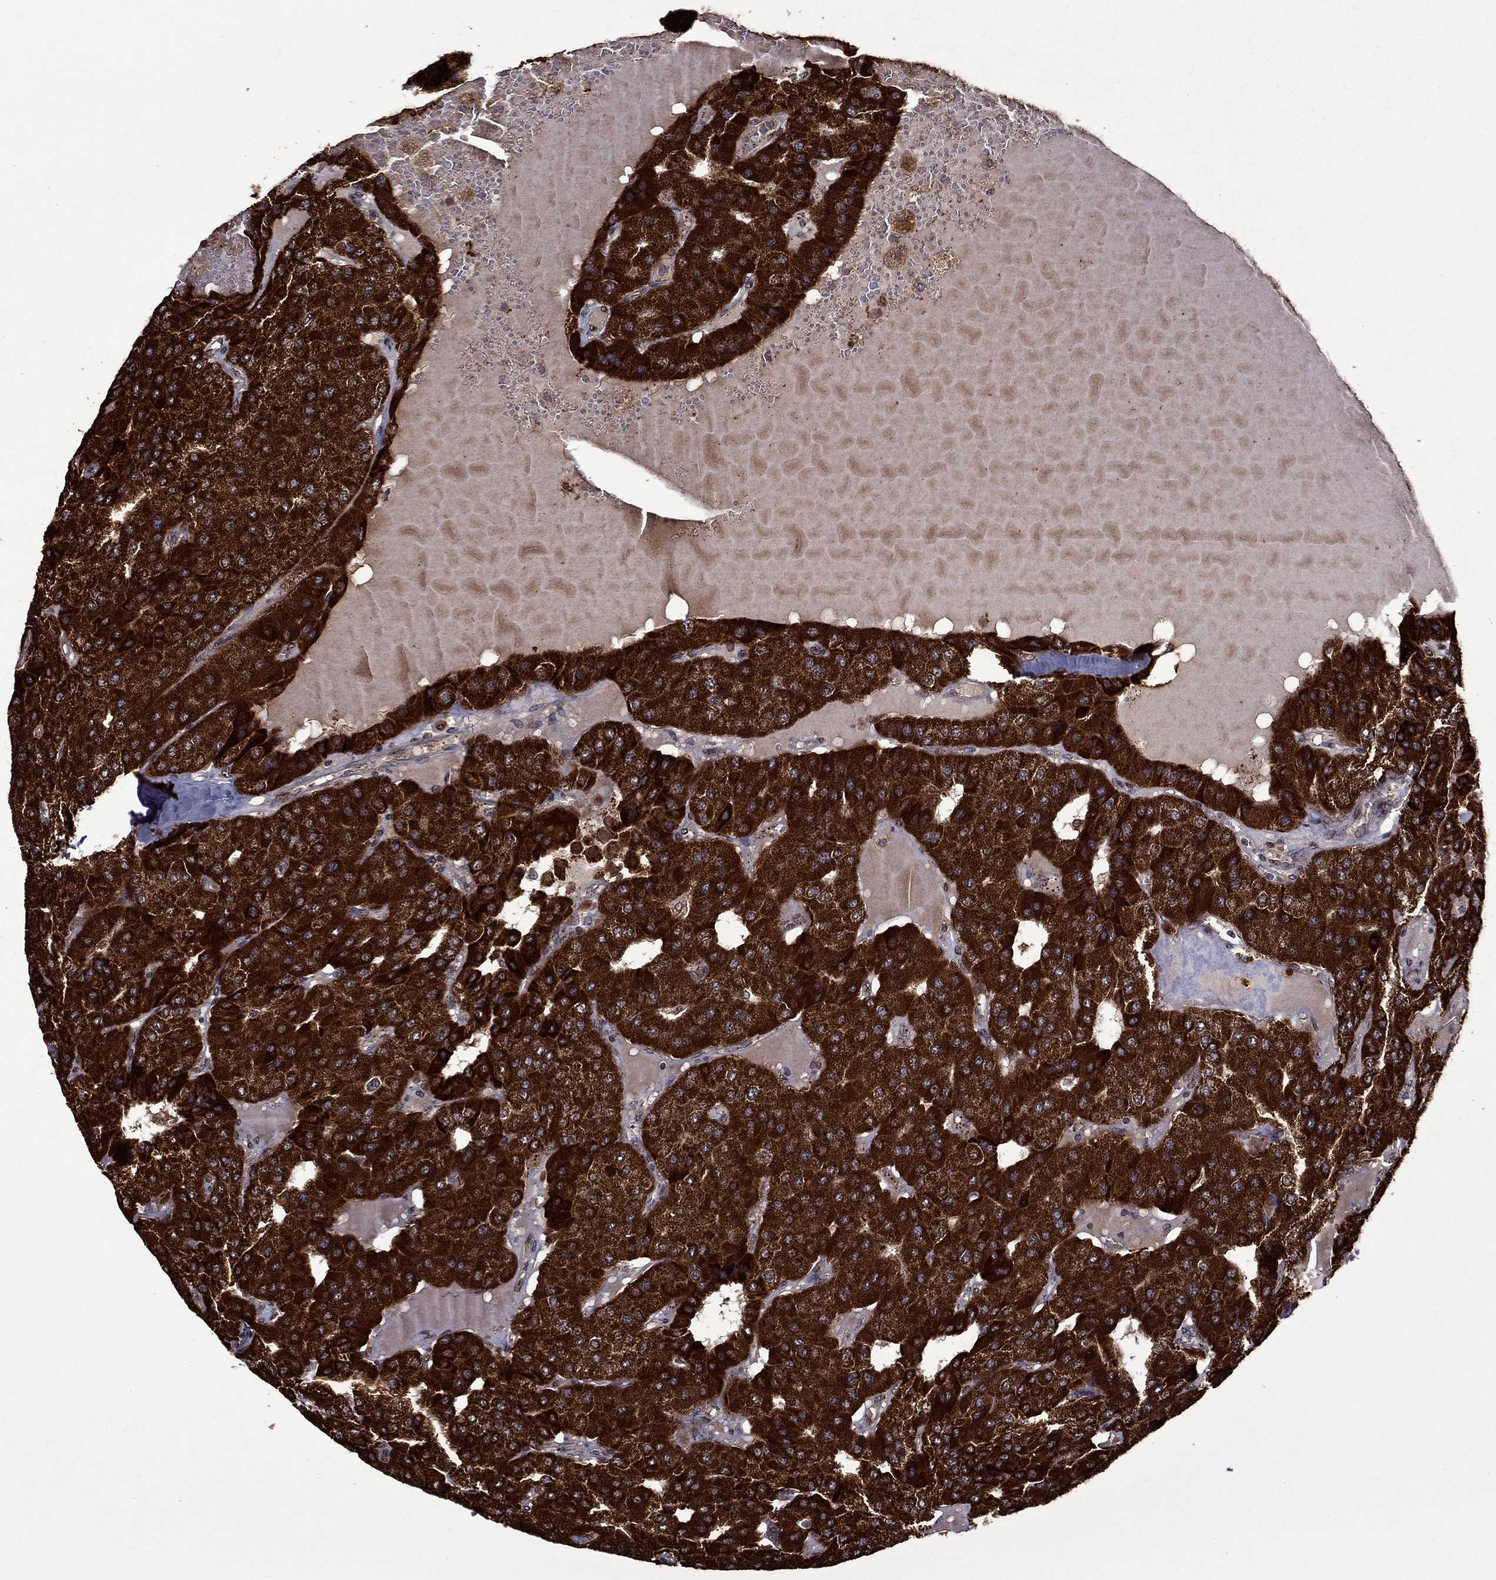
{"staining": {"intensity": "strong", "quantity": ">75%", "location": "cytoplasmic/membranous"}, "tissue": "parathyroid gland", "cell_type": "Glandular cells", "image_type": "normal", "snomed": [{"axis": "morphology", "description": "Normal tissue, NOS"}, {"axis": "morphology", "description": "Adenoma, NOS"}, {"axis": "topography", "description": "Parathyroid gland"}], "caption": "A micrograph showing strong cytoplasmic/membranous expression in approximately >75% of glandular cells in normal parathyroid gland, as visualized by brown immunohistochemical staining.", "gene": "ITM2B", "patient": {"sex": "female", "age": 86}}